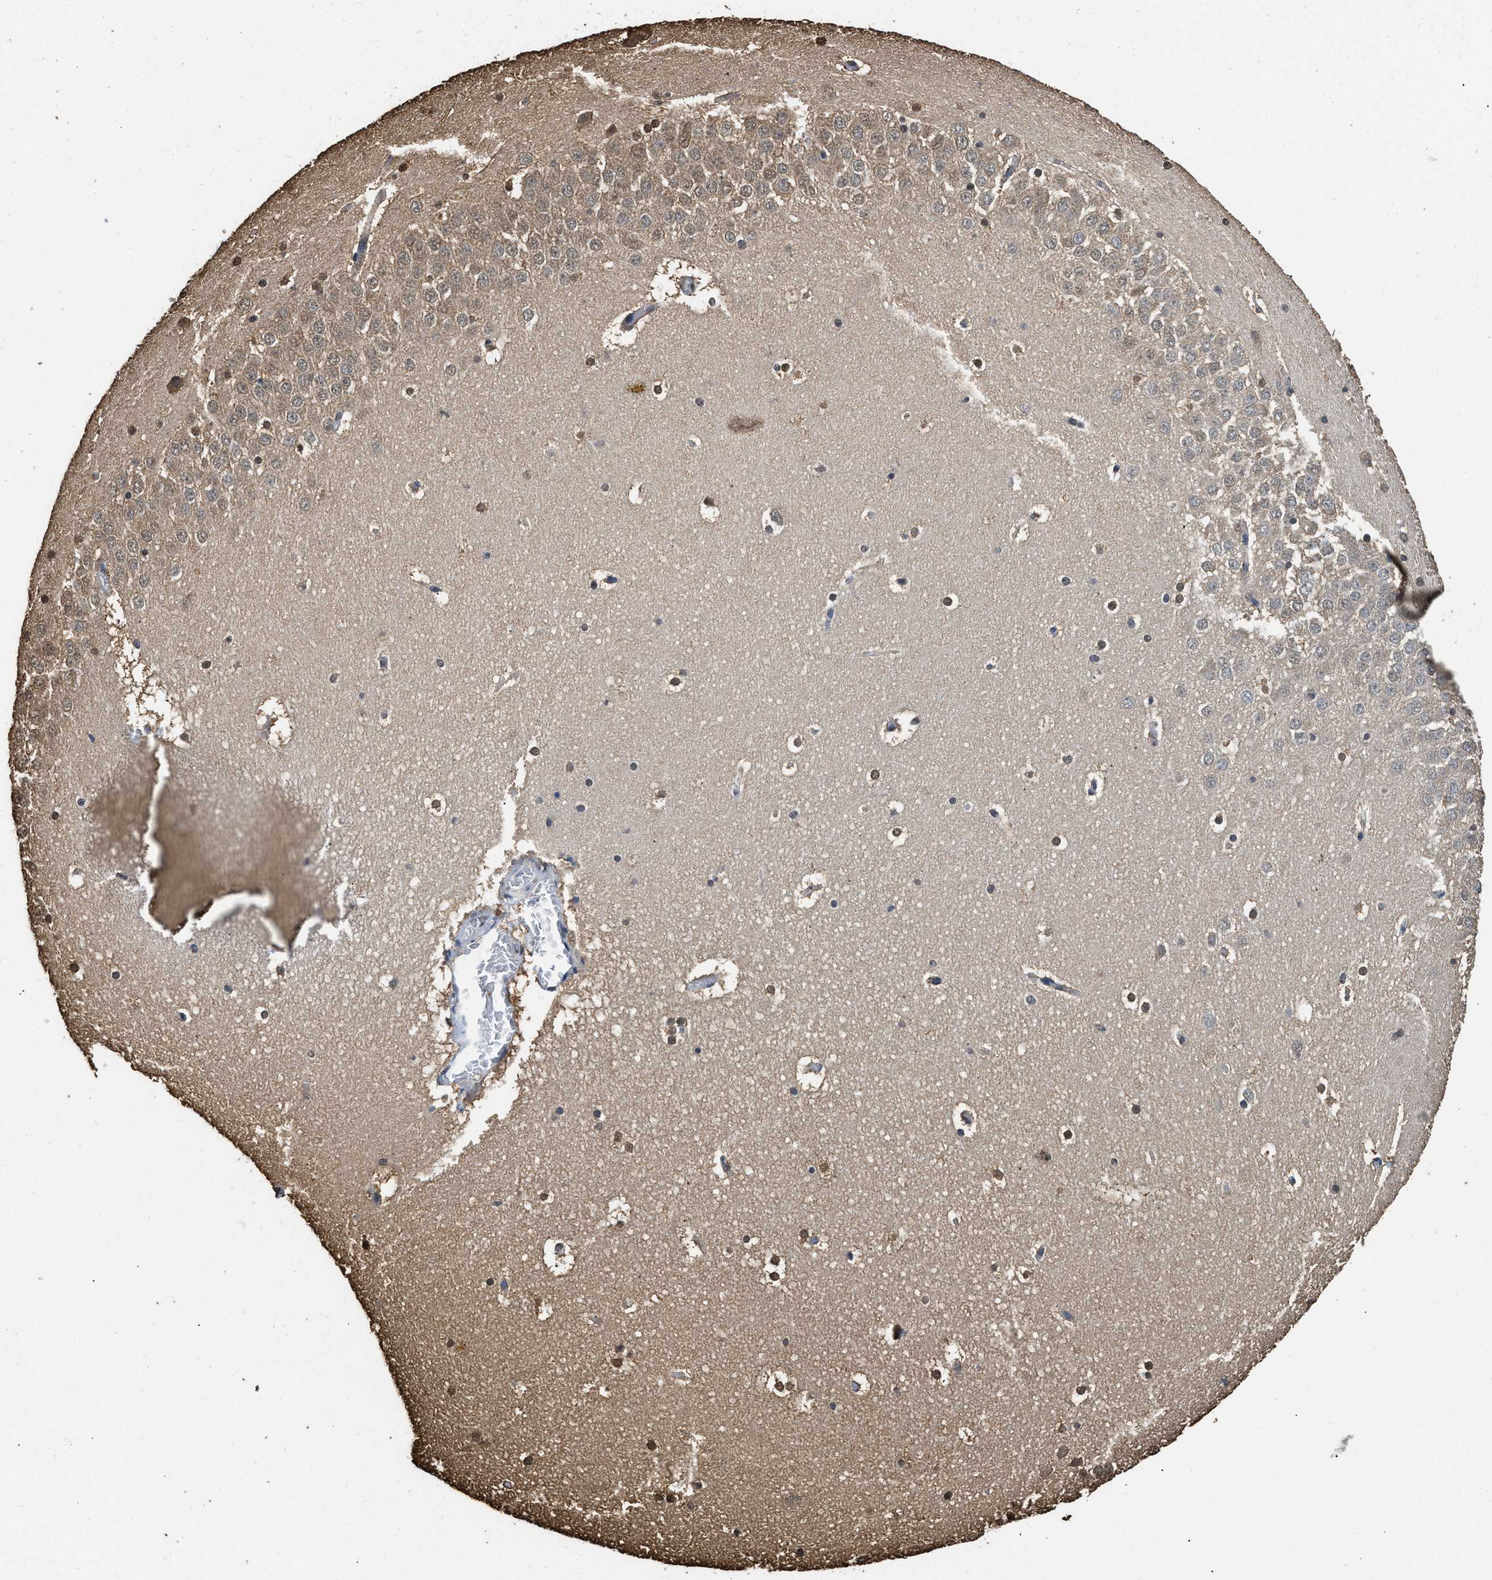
{"staining": {"intensity": "moderate", "quantity": "25%-75%", "location": "cytoplasmic/membranous,nuclear"}, "tissue": "hippocampus", "cell_type": "Glial cells", "image_type": "normal", "snomed": [{"axis": "morphology", "description": "Normal tissue, NOS"}, {"axis": "topography", "description": "Hippocampus"}], "caption": "An immunohistochemistry (IHC) histopathology image of normal tissue is shown. Protein staining in brown shows moderate cytoplasmic/membranous,nuclear positivity in hippocampus within glial cells. Using DAB (3,3'-diaminobenzidine) (brown) and hematoxylin (blue) stains, captured at high magnification using brightfield microscopy.", "gene": "GAPDH", "patient": {"sex": "male", "age": 45}}